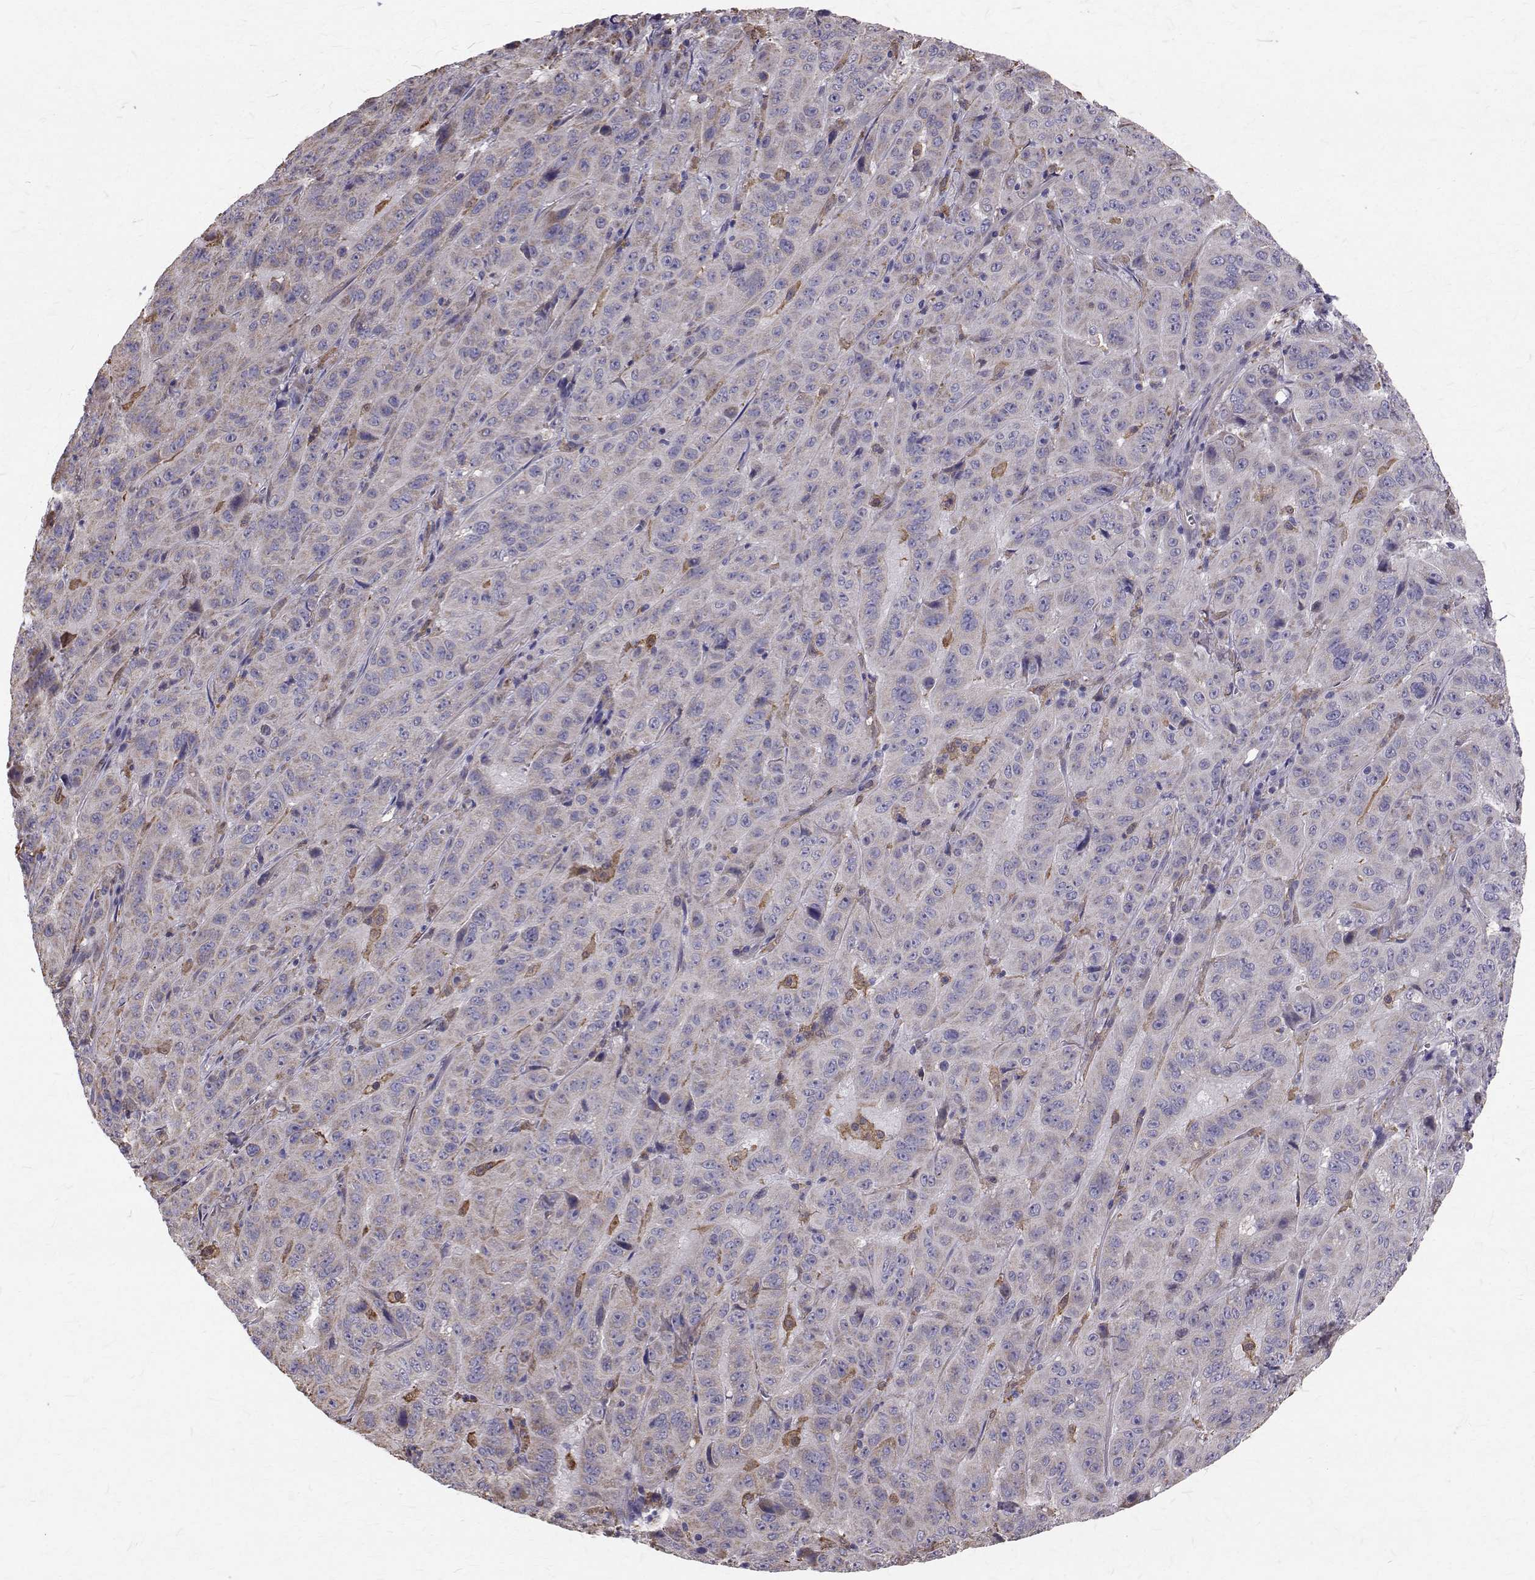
{"staining": {"intensity": "negative", "quantity": "none", "location": "none"}, "tissue": "pancreatic cancer", "cell_type": "Tumor cells", "image_type": "cancer", "snomed": [{"axis": "morphology", "description": "Adenocarcinoma, NOS"}, {"axis": "topography", "description": "Pancreas"}], "caption": "This is a image of immunohistochemistry staining of pancreatic cancer (adenocarcinoma), which shows no positivity in tumor cells.", "gene": "CCDC89", "patient": {"sex": "male", "age": 63}}